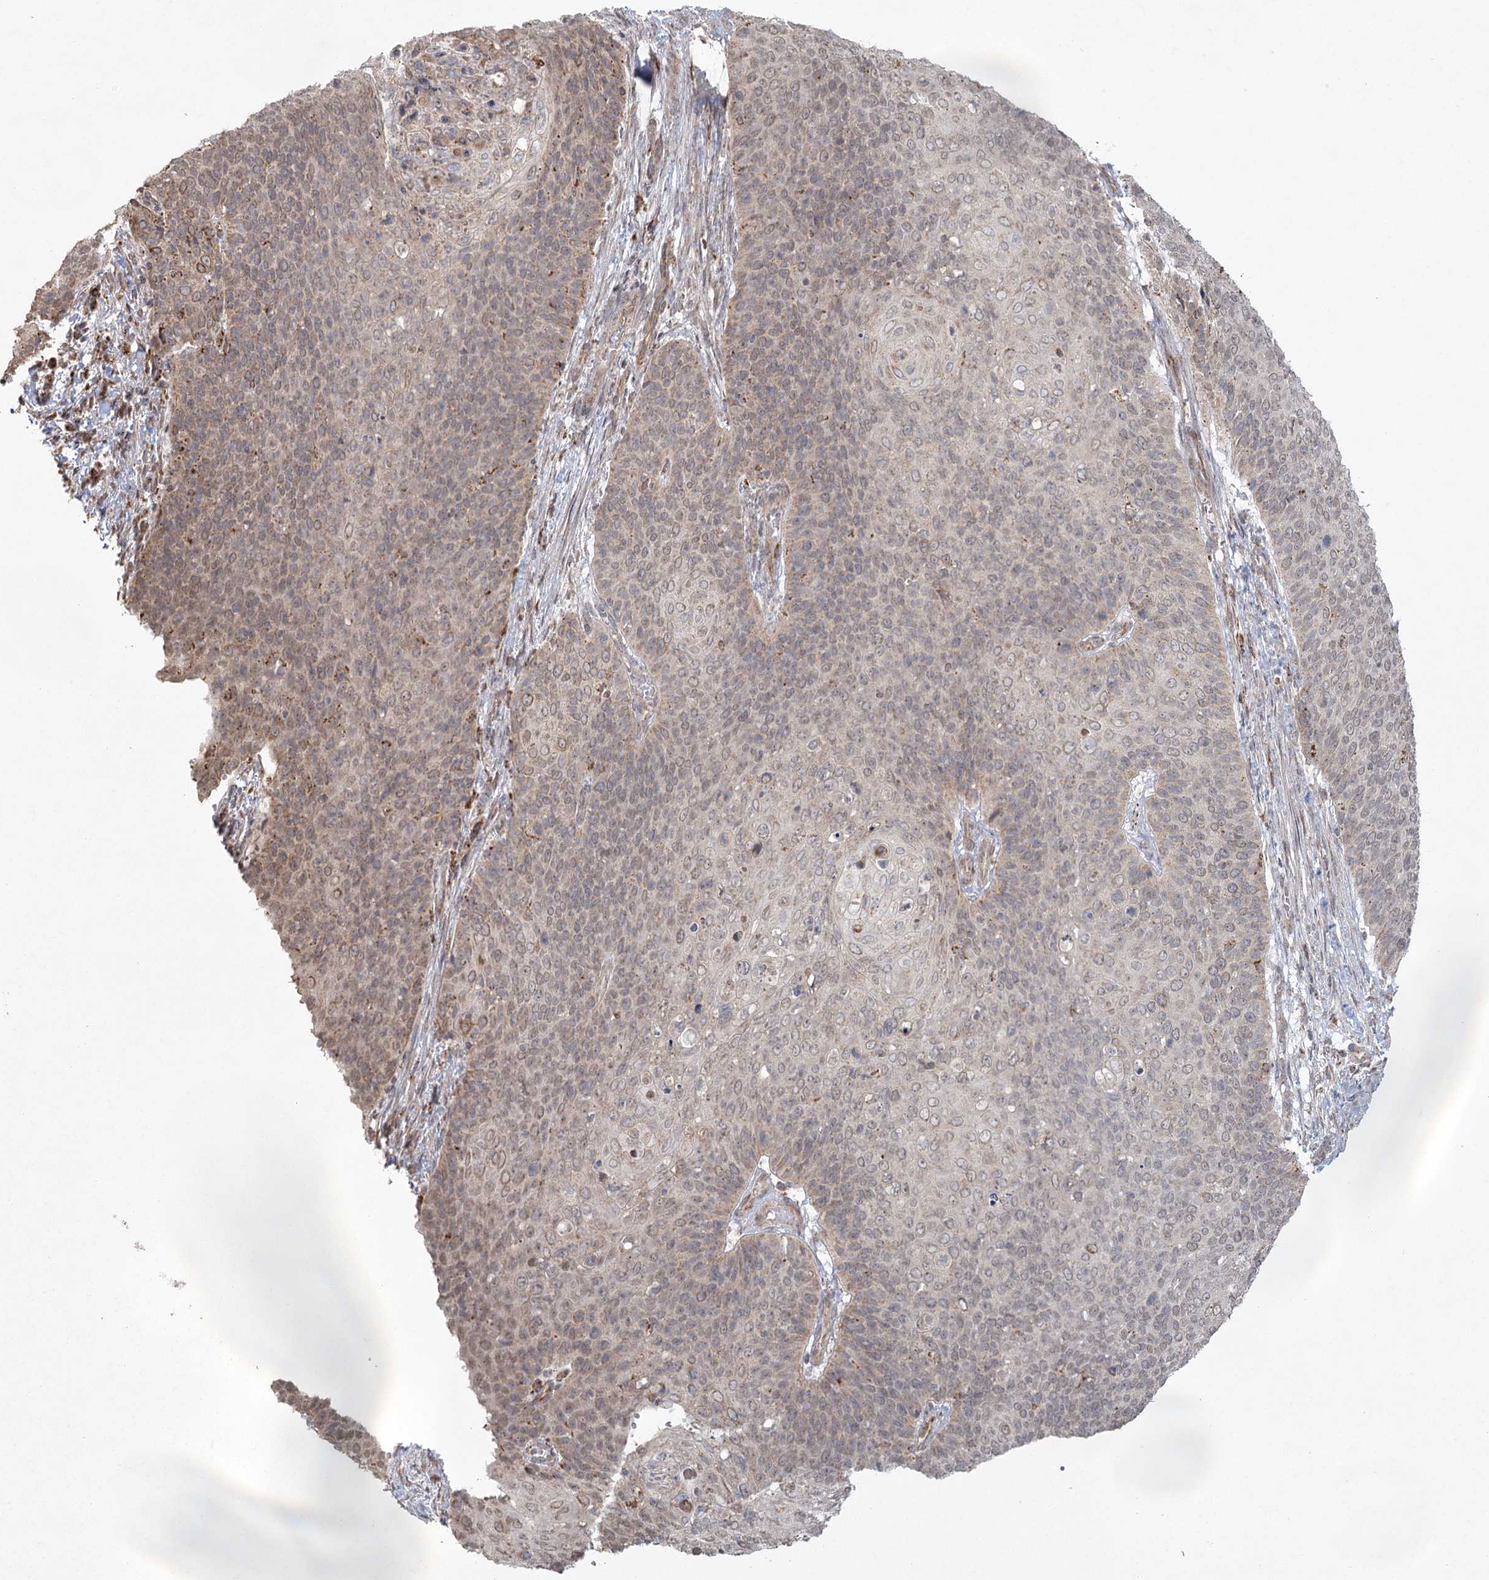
{"staining": {"intensity": "weak", "quantity": "25%-75%", "location": "cytoplasmic/membranous"}, "tissue": "cervical cancer", "cell_type": "Tumor cells", "image_type": "cancer", "snomed": [{"axis": "morphology", "description": "Squamous cell carcinoma, NOS"}, {"axis": "topography", "description": "Cervix"}], "caption": "Immunohistochemistry (IHC) of cervical cancer (squamous cell carcinoma) exhibits low levels of weak cytoplasmic/membranous staining in about 25%-75% of tumor cells.", "gene": "LACTB", "patient": {"sex": "female", "age": 39}}